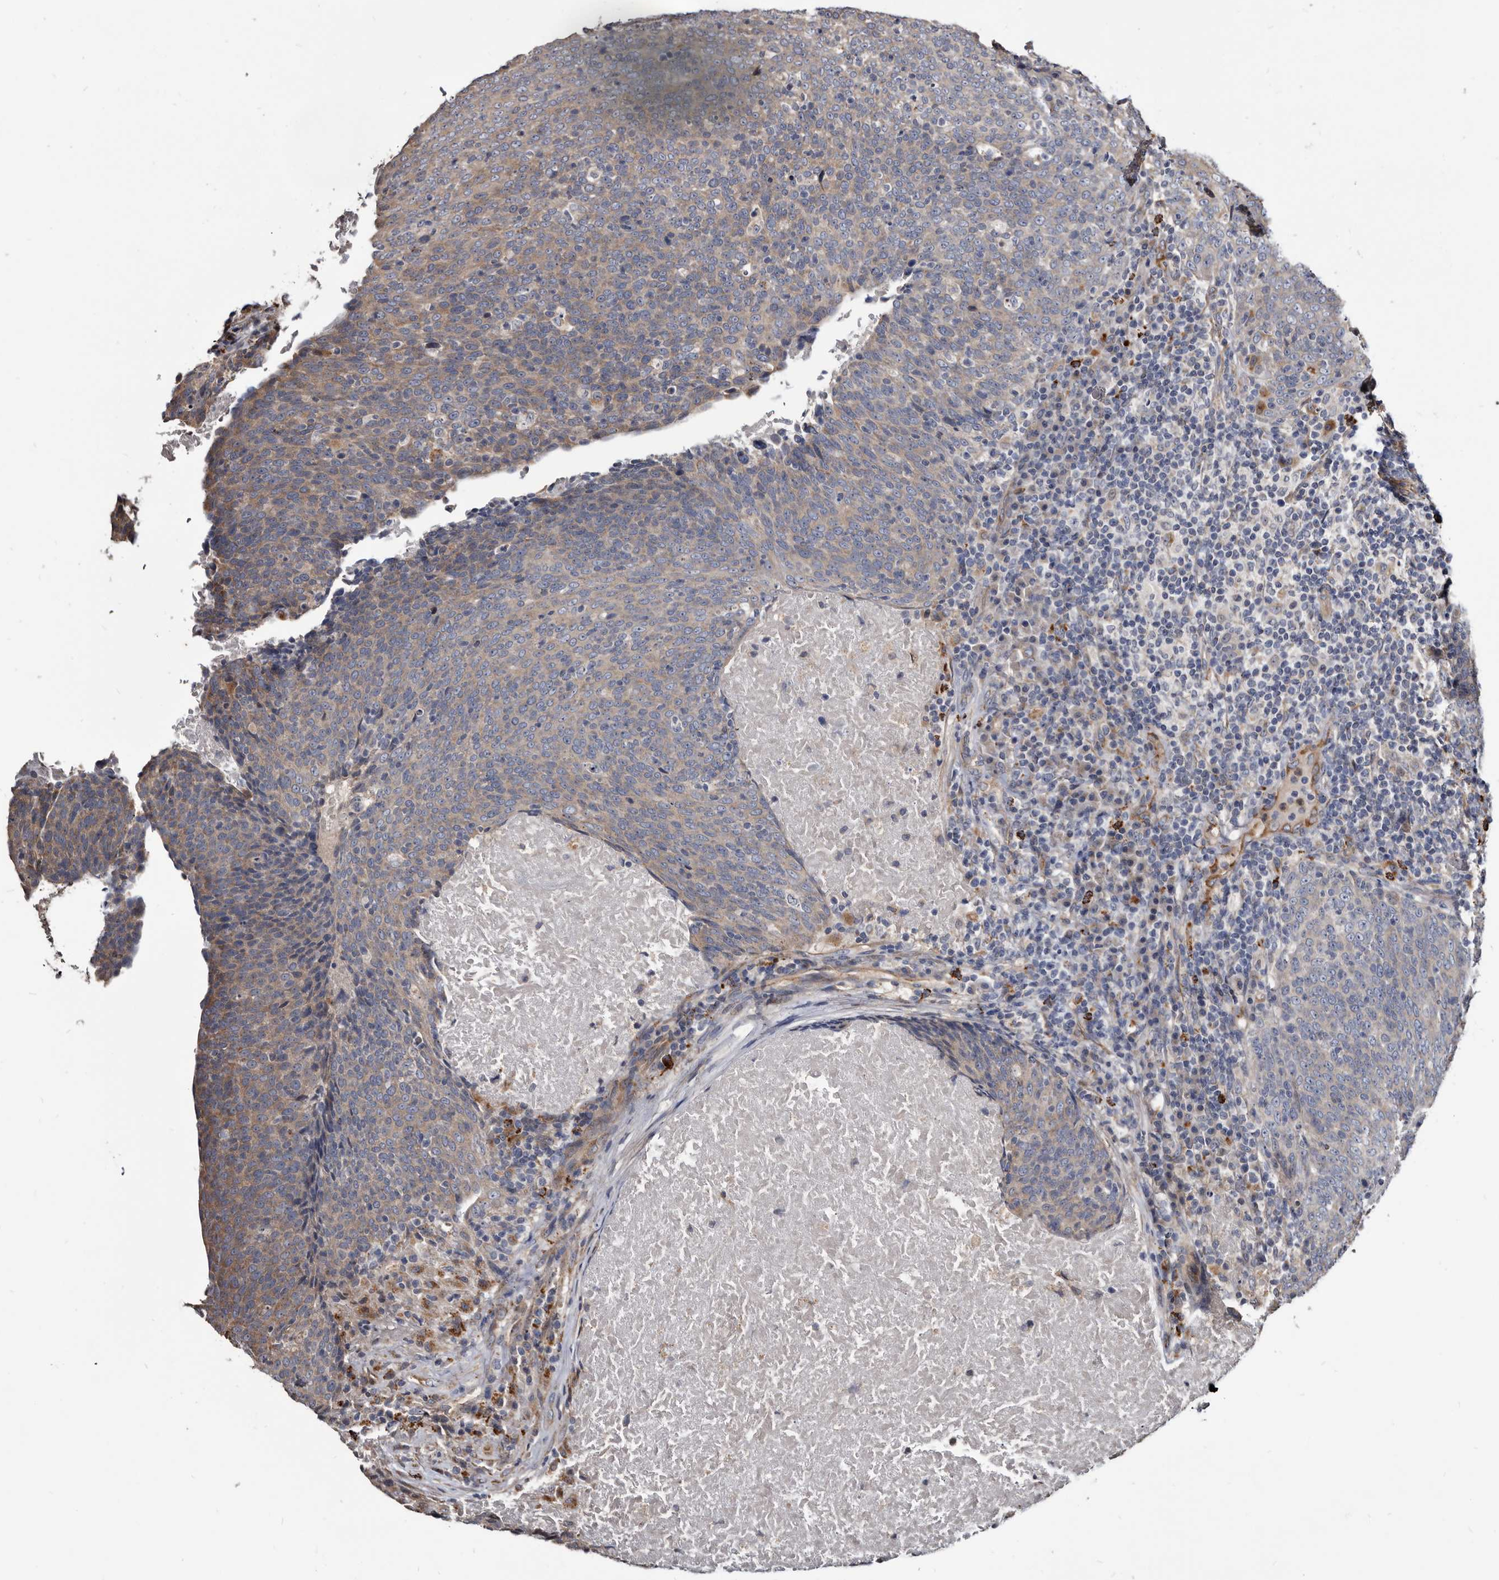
{"staining": {"intensity": "weak", "quantity": "25%-75%", "location": "cytoplasmic/membranous"}, "tissue": "head and neck cancer", "cell_type": "Tumor cells", "image_type": "cancer", "snomed": [{"axis": "morphology", "description": "Squamous cell carcinoma, NOS"}, {"axis": "morphology", "description": "Squamous cell carcinoma, metastatic, NOS"}, {"axis": "topography", "description": "Lymph node"}, {"axis": "topography", "description": "Head-Neck"}], "caption": "Metastatic squamous cell carcinoma (head and neck) stained with a brown dye demonstrates weak cytoplasmic/membranous positive positivity in about 25%-75% of tumor cells.", "gene": "CTSA", "patient": {"sex": "male", "age": 62}}